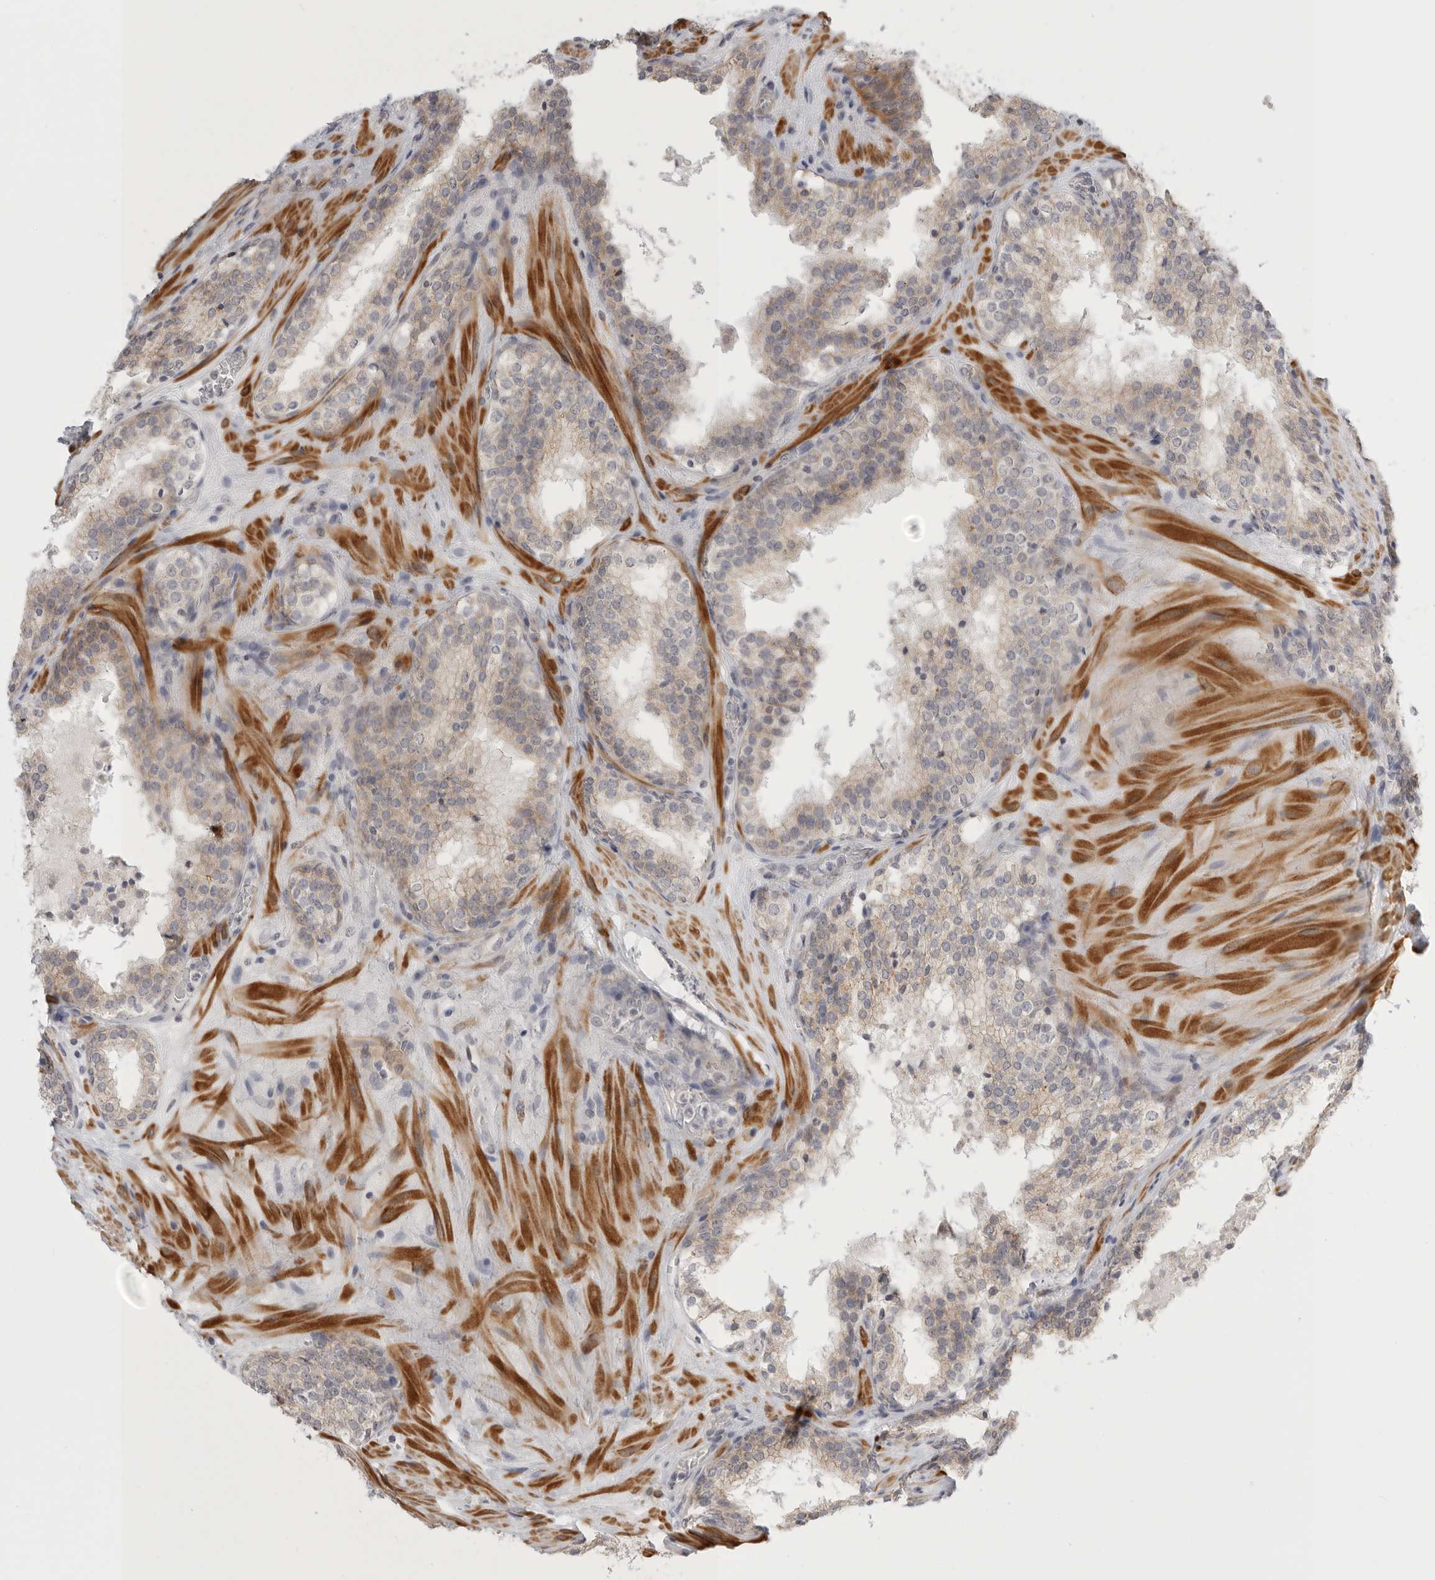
{"staining": {"intensity": "weak", "quantity": "25%-75%", "location": "cytoplasmic/membranous"}, "tissue": "prostate cancer", "cell_type": "Tumor cells", "image_type": "cancer", "snomed": [{"axis": "morphology", "description": "Adenocarcinoma, High grade"}, {"axis": "topography", "description": "Prostate"}], "caption": "Tumor cells demonstrate low levels of weak cytoplasmic/membranous positivity in about 25%-75% of cells in high-grade adenocarcinoma (prostate). Nuclei are stained in blue.", "gene": "STAB2", "patient": {"sex": "male", "age": 56}}